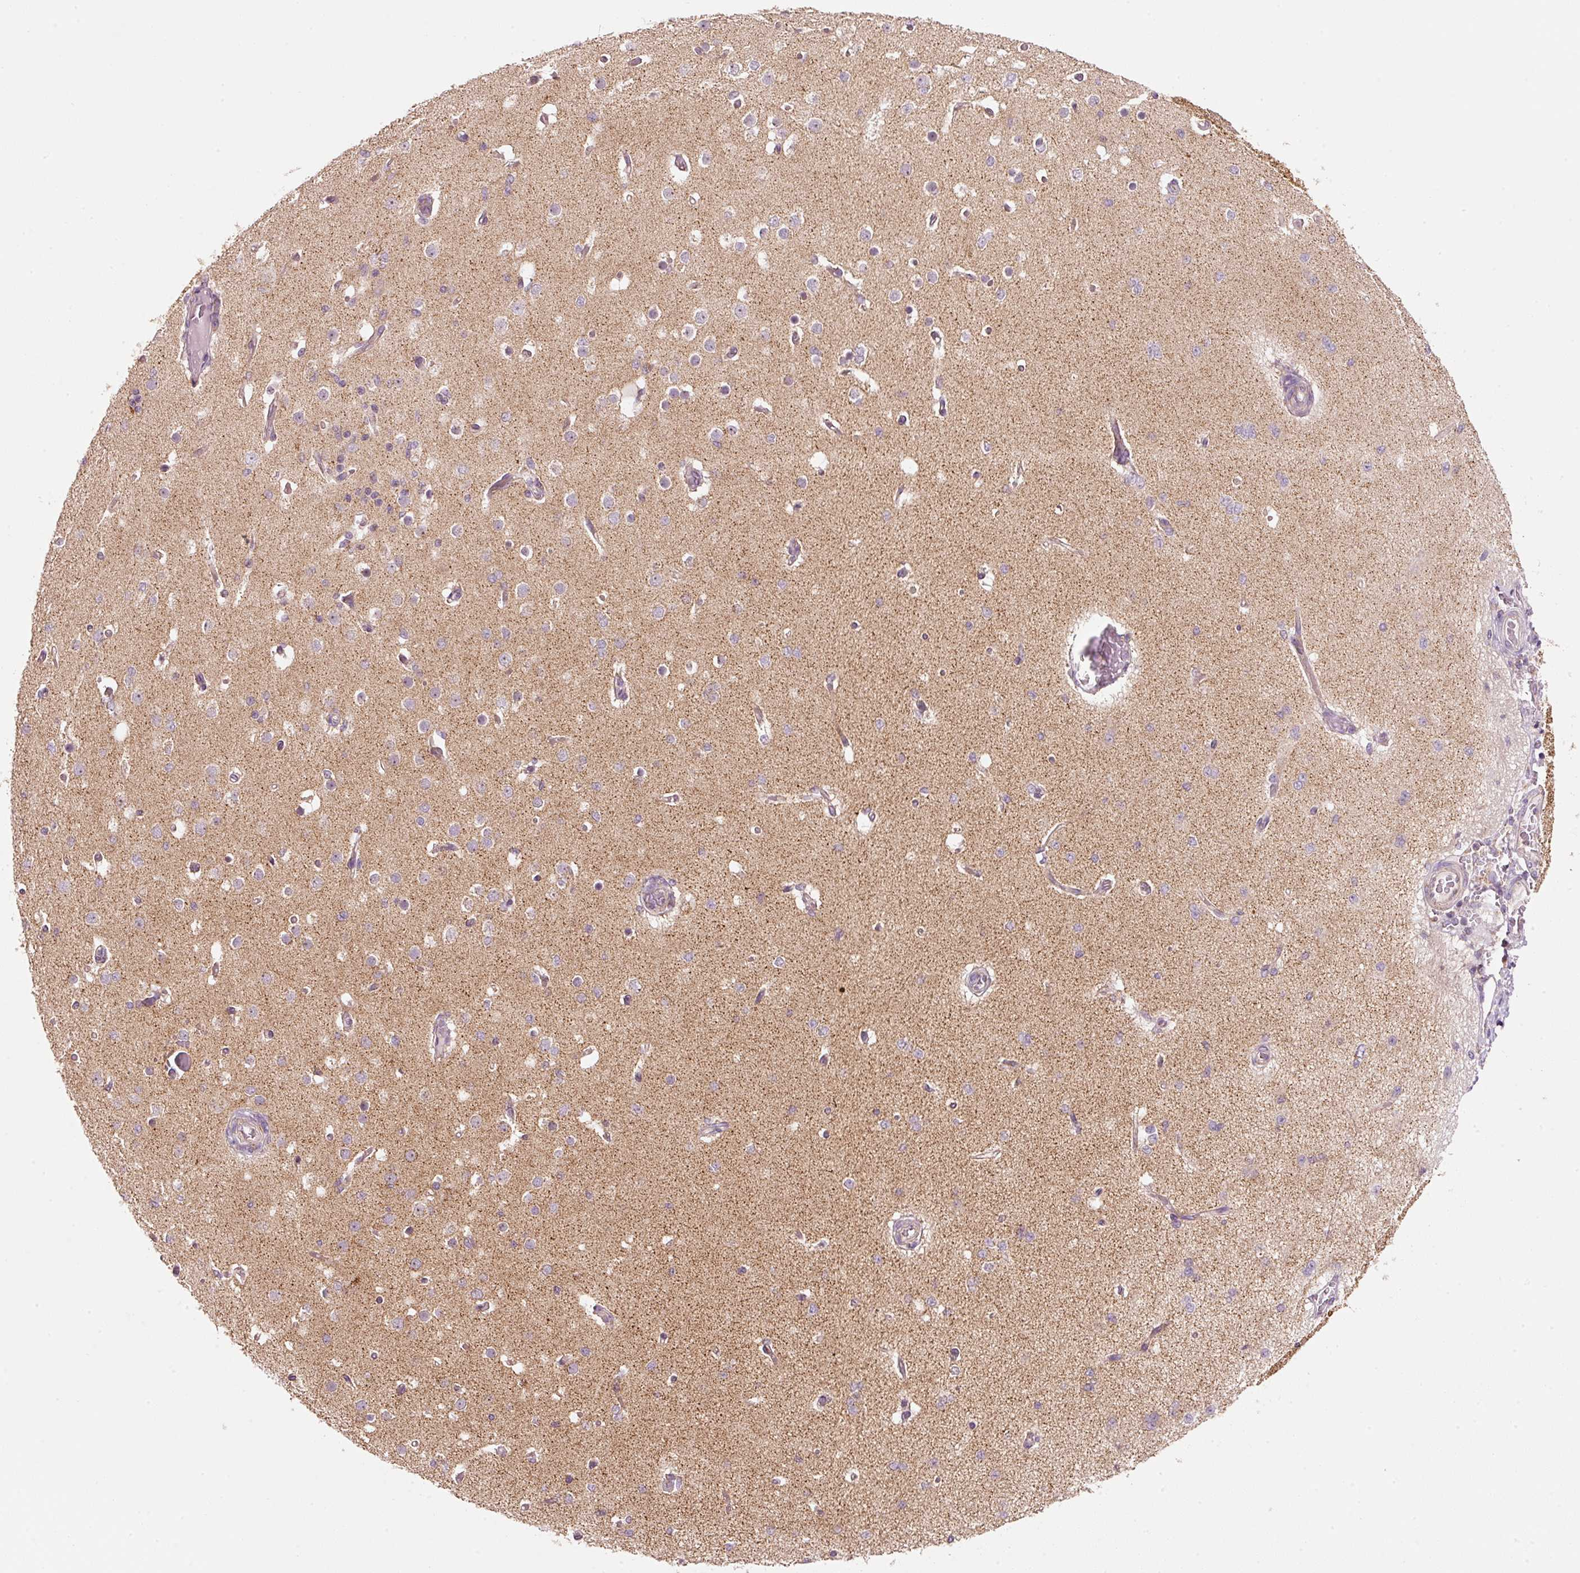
{"staining": {"intensity": "negative", "quantity": "none", "location": "none"}, "tissue": "cerebral cortex", "cell_type": "Endothelial cells", "image_type": "normal", "snomed": [{"axis": "morphology", "description": "Normal tissue, NOS"}, {"axis": "morphology", "description": "Inflammation, NOS"}, {"axis": "topography", "description": "Cerebral cortex"}], "caption": "Immunohistochemical staining of unremarkable human cerebral cortex demonstrates no significant positivity in endothelial cells. (DAB immunohistochemistry with hematoxylin counter stain).", "gene": "FAM78B", "patient": {"sex": "male", "age": 6}}